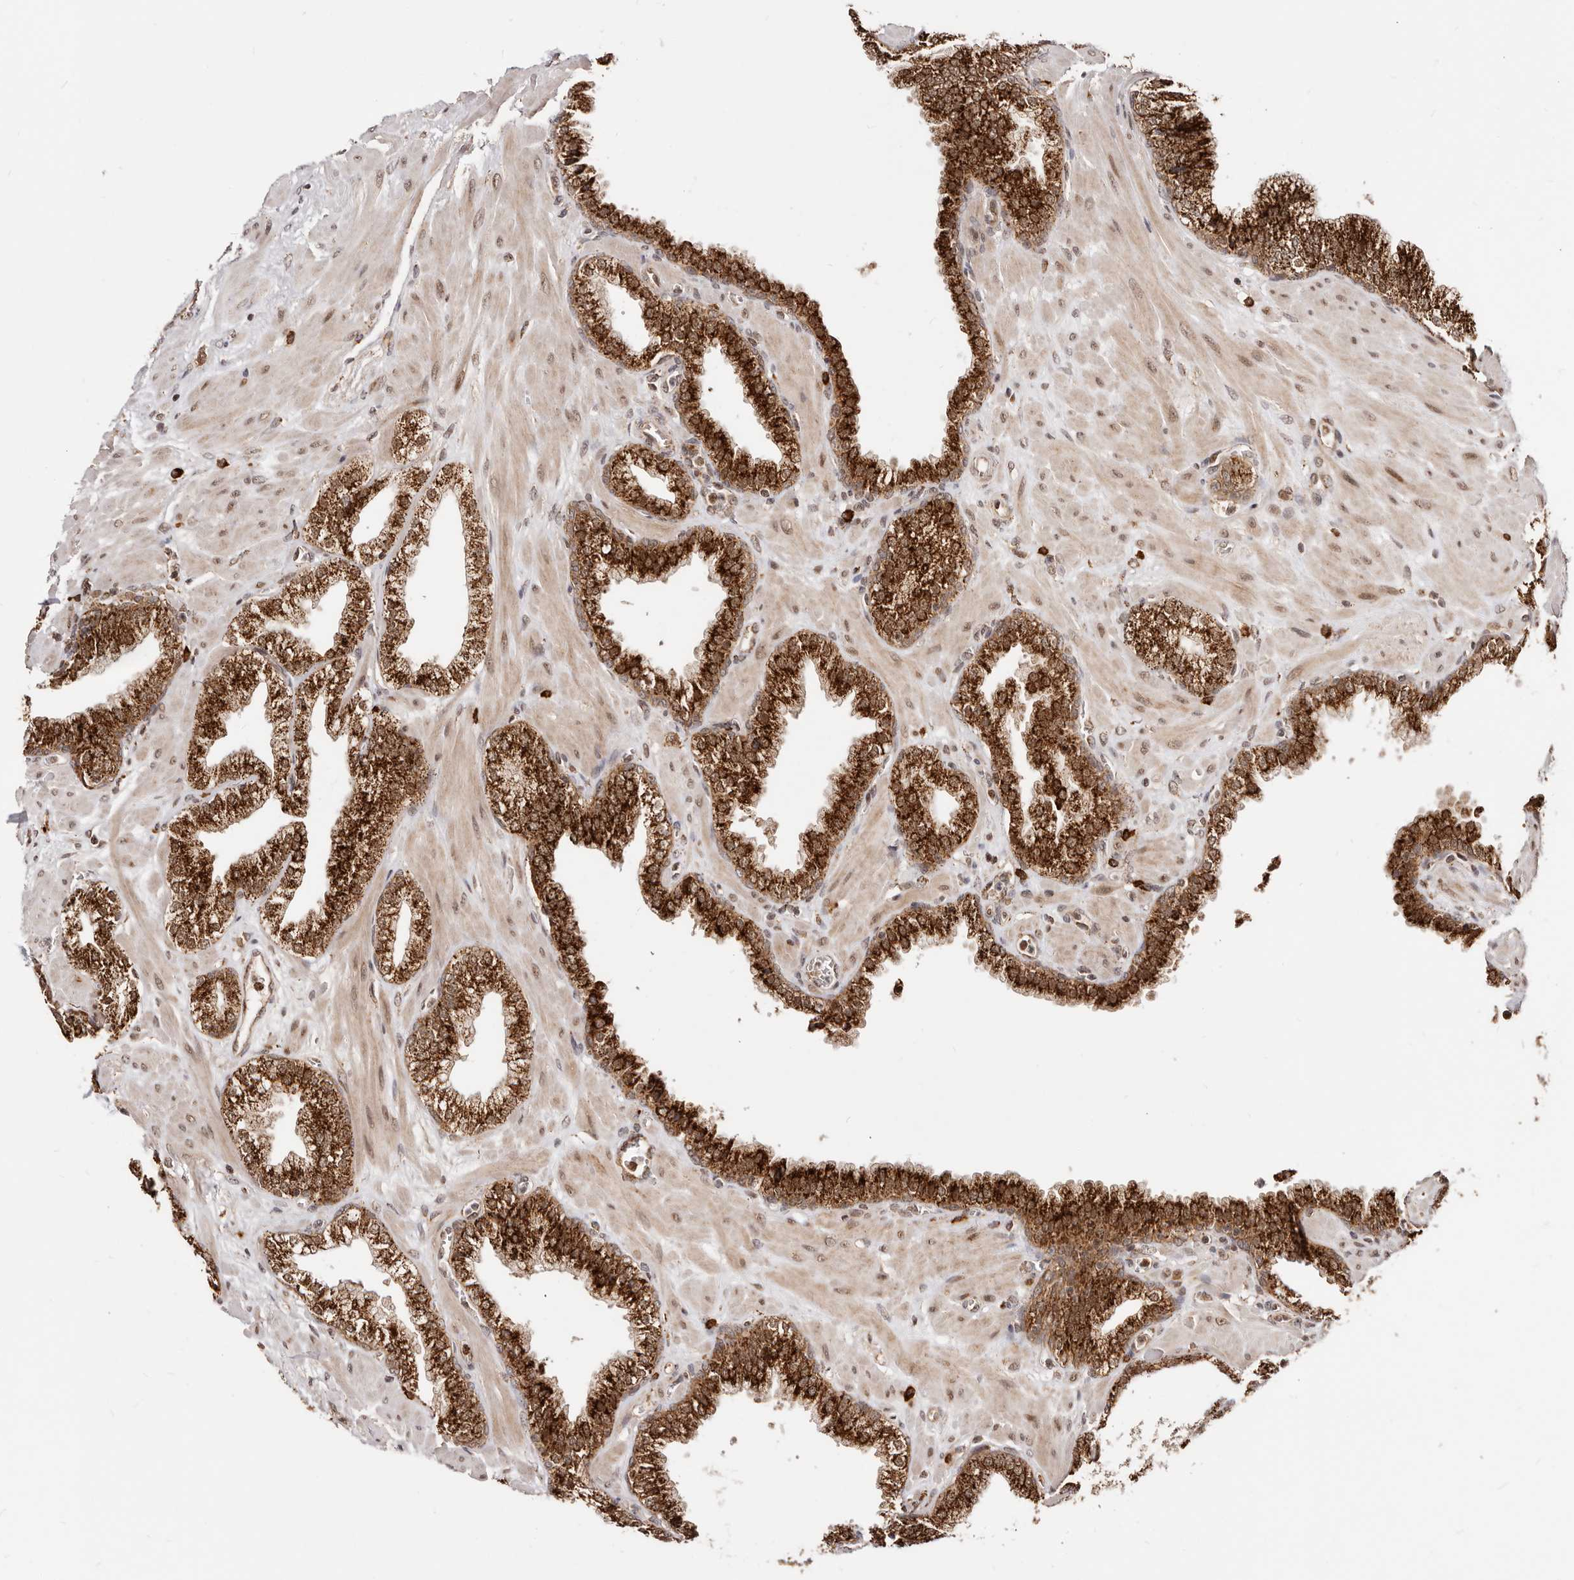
{"staining": {"intensity": "strong", "quantity": ">75%", "location": "cytoplasmic/membranous,nuclear"}, "tissue": "prostate", "cell_type": "Glandular cells", "image_type": "normal", "snomed": [{"axis": "morphology", "description": "Normal tissue, NOS"}, {"axis": "morphology", "description": "Urothelial carcinoma, Low grade"}, {"axis": "topography", "description": "Urinary bladder"}, {"axis": "topography", "description": "Prostate"}], "caption": "Immunohistochemical staining of benign prostate displays >75% levels of strong cytoplasmic/membranous,nuclear protein expression in about >75% of glandular cells. (DAB (3,3'-diaminobenzidine) IHC with brightfield microscopy, high magnification).", "gene": "SEC14L1", "patient": {"sex": "male", "age": 60}}